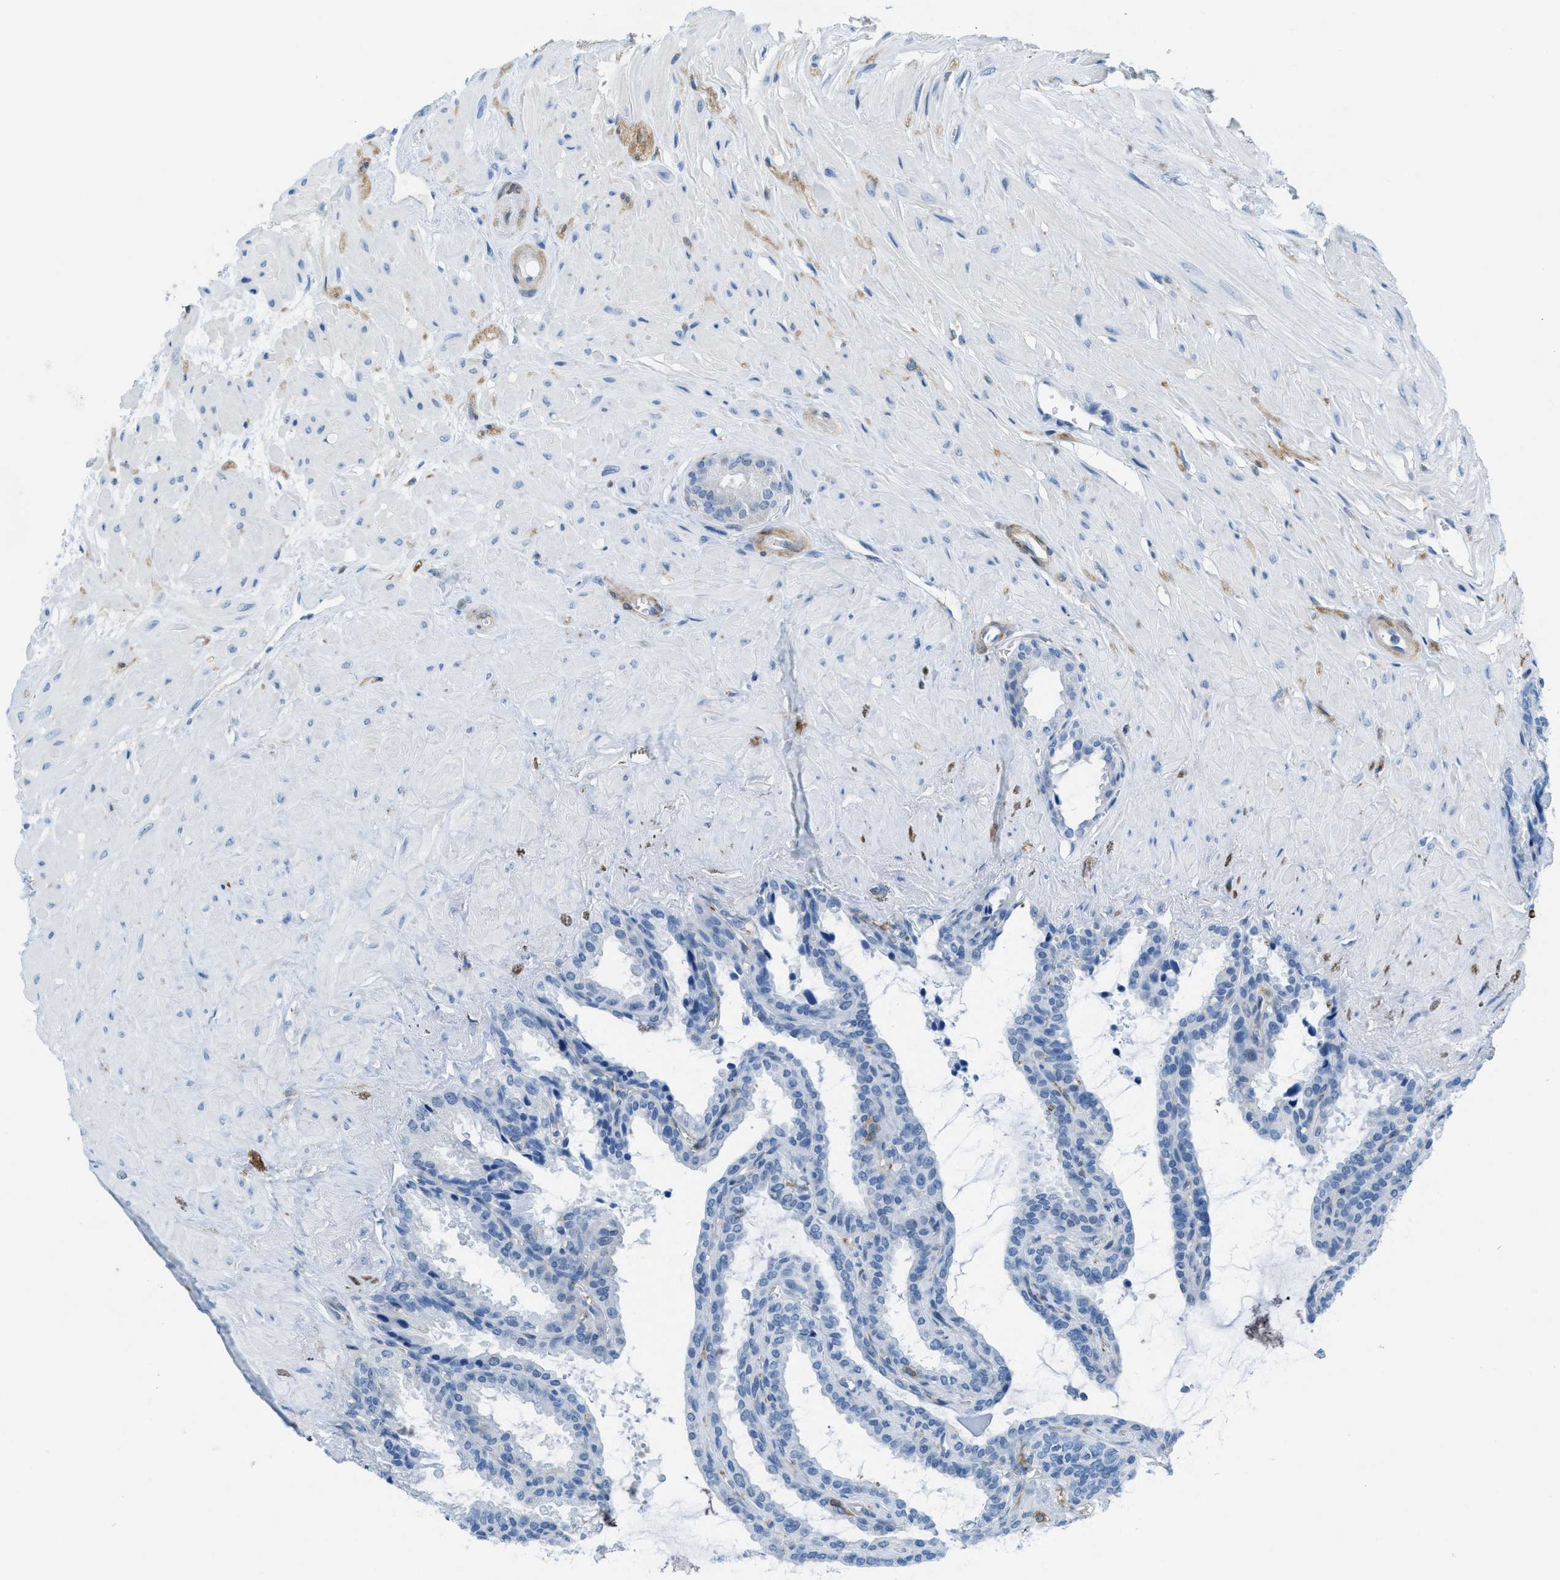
{"staining": {"intensity": "negative", "quantity": "none", "location": "none"}, "tissue": "seminal vesicle", "cell_type": "Glandular cells", "image_type": "normal", "snomed": [{"axis": "morphology", "description": "Normal tissue, NOS"}, {"axis": "topography", "description": "Seminal veicle"}], "caption": "The photomicrograph demonstrates no staining of glandular cells in unremarkable seminal vesicle.", "gene": "MAPRE2", "patient": {"sex": "male", "age": 46}}